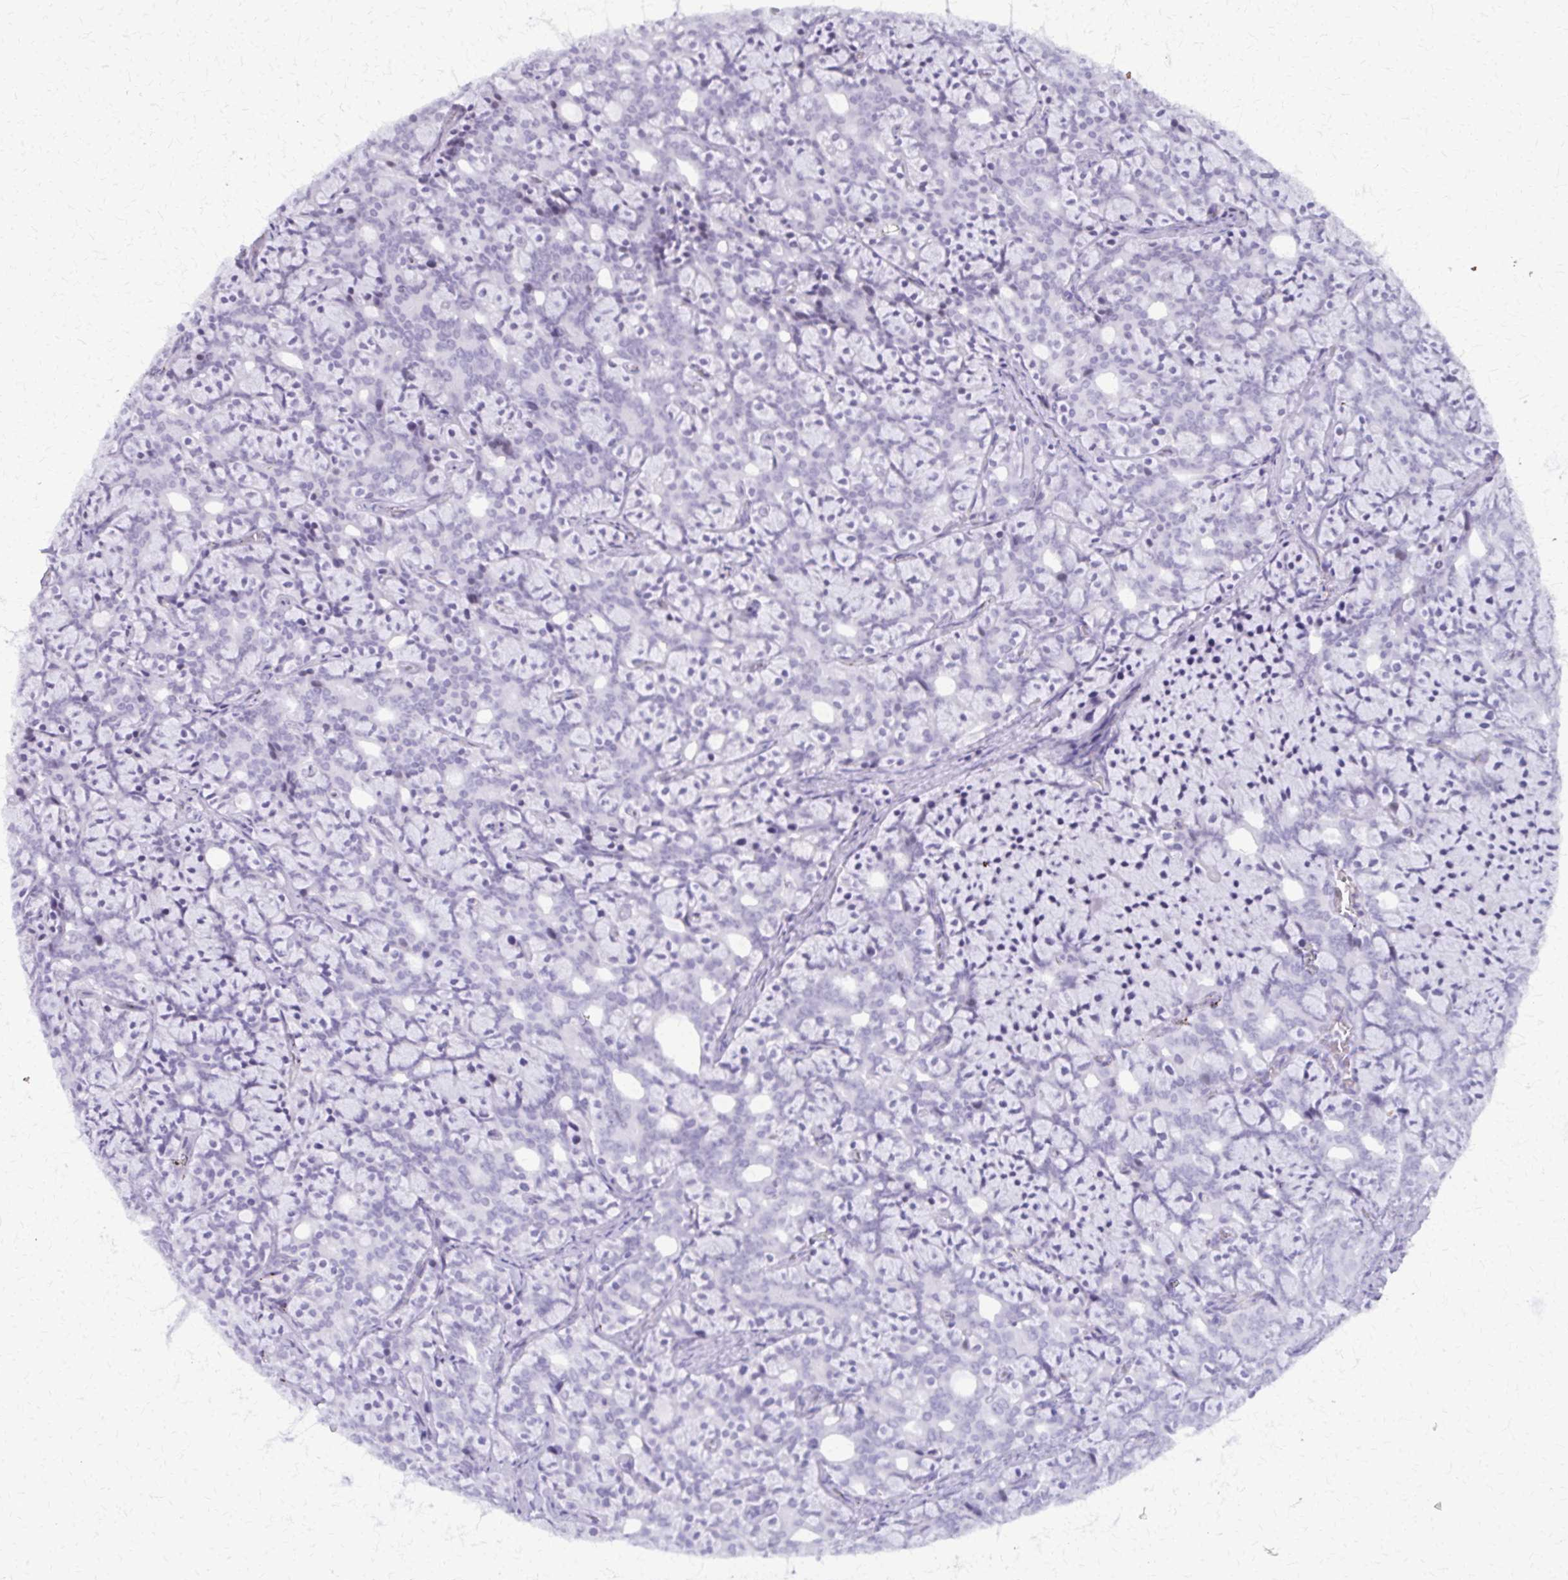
{"staining": {"intensity": "negative", "quantity": "none", "location": "none"}, "tissue": "prostate cancer", "cell_type": "Tumor cells", "image_type": "cancer", "snomed": [{"axis": "morphology", "description": "Adenocarcinoma, High grade"}, {"axis": "topography", "description": "Prostate"}], "caption": "Immunohistochemistry of prostate adenocarcinoma (high-grade) exhibits no staining in tumor cells.", "gene": "FAM162B", "patient": {"sex": "male", "age": 84}}